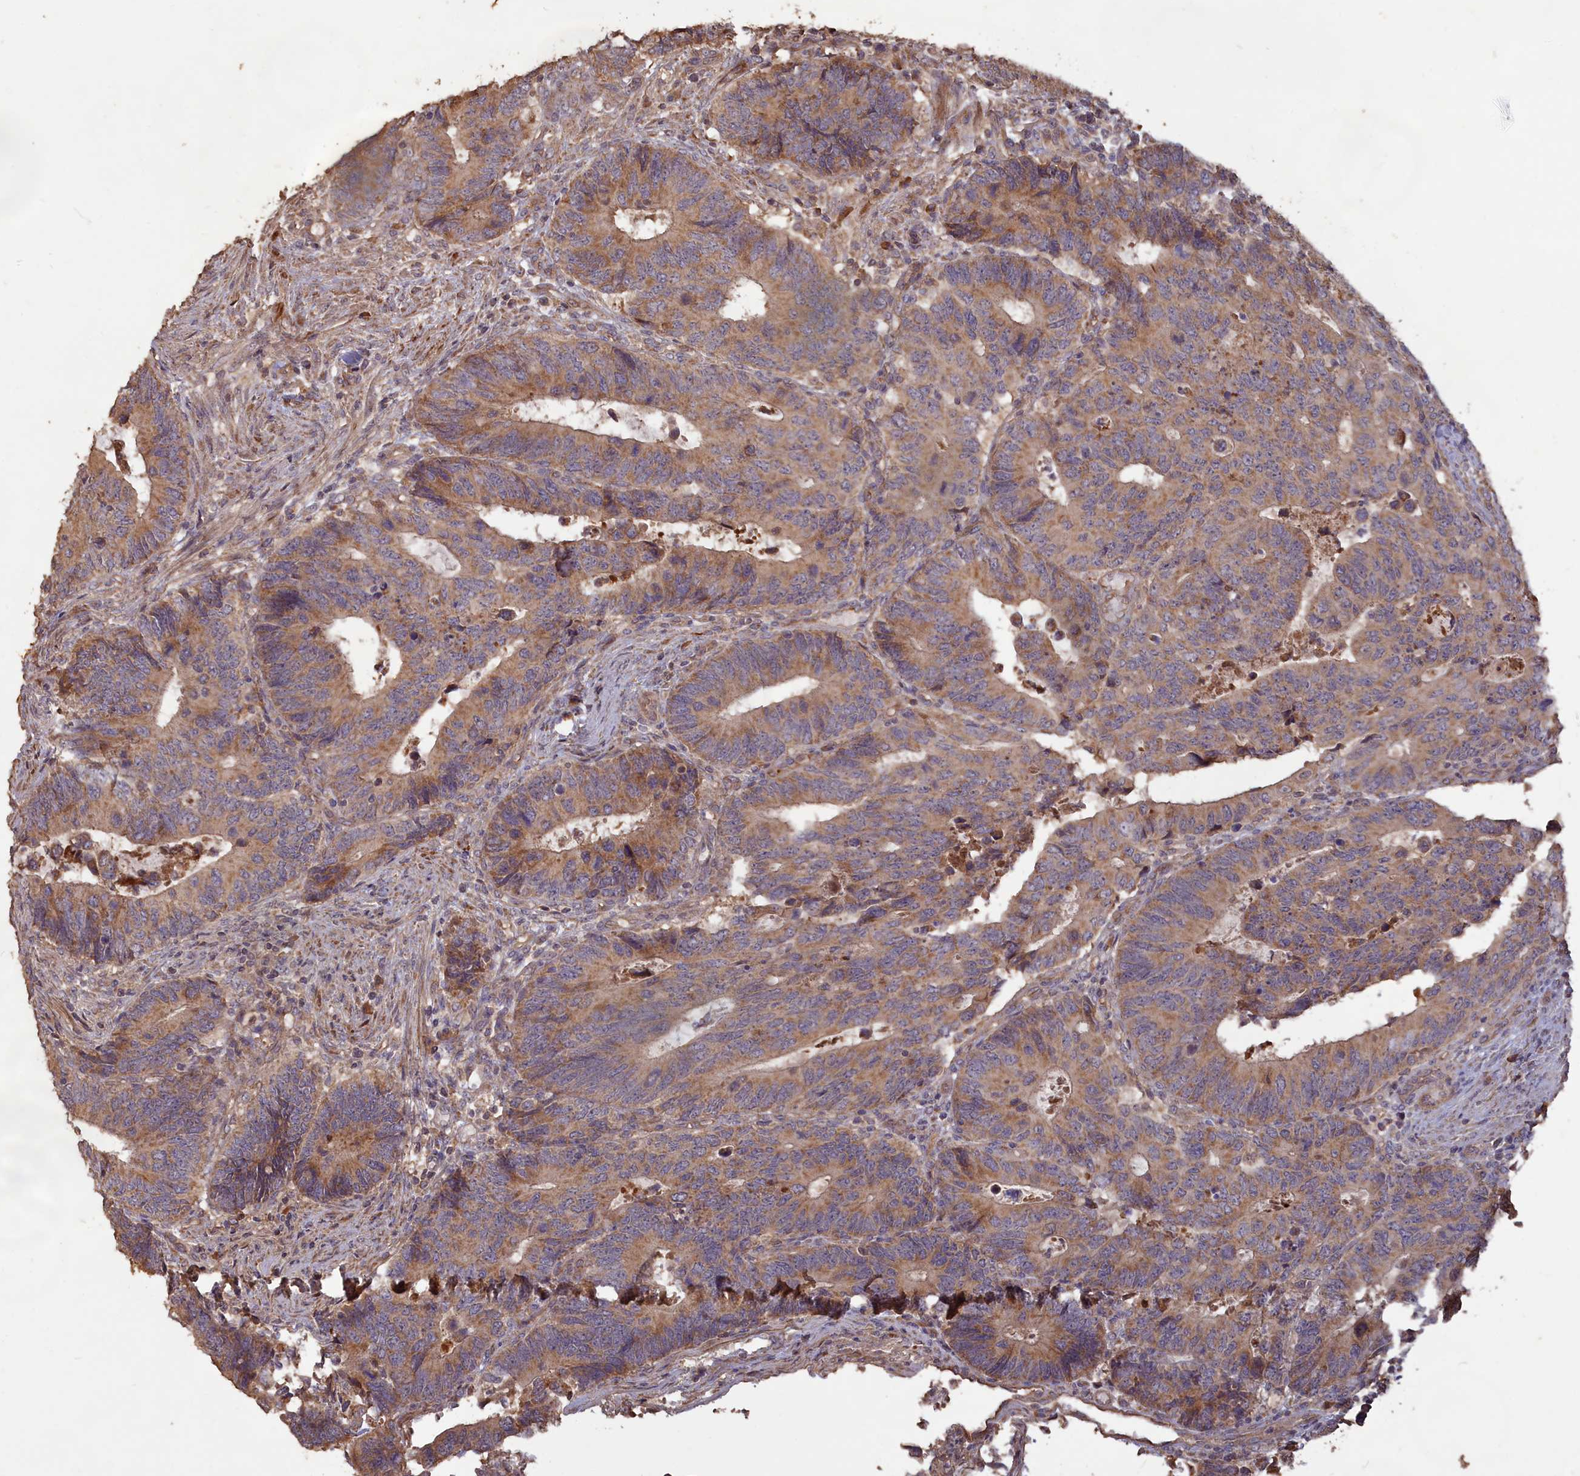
{"staining": {"intensity": "moderate", "quantity": ">75%", "location": "cytoplasmic/membranous"}, "tissue": "colorectal cancer", "cell_type": "Tumor cells", "image_type": "cancer", "snomed": [{"axis": "morphology", "description": "Adenocarcinoma, NOS"}, {"axis": "topography", "description": "Colon"}], "caption": "High-power microscopy captured an immunohistochemistry histopathology image of adenocarcinoma (colorectal), revealing moderate cytoplasmic/membranous positivity in about >75% of tumor cells.", "gene": "LAYN", "patient": {"sex": "male", "age": 87}}